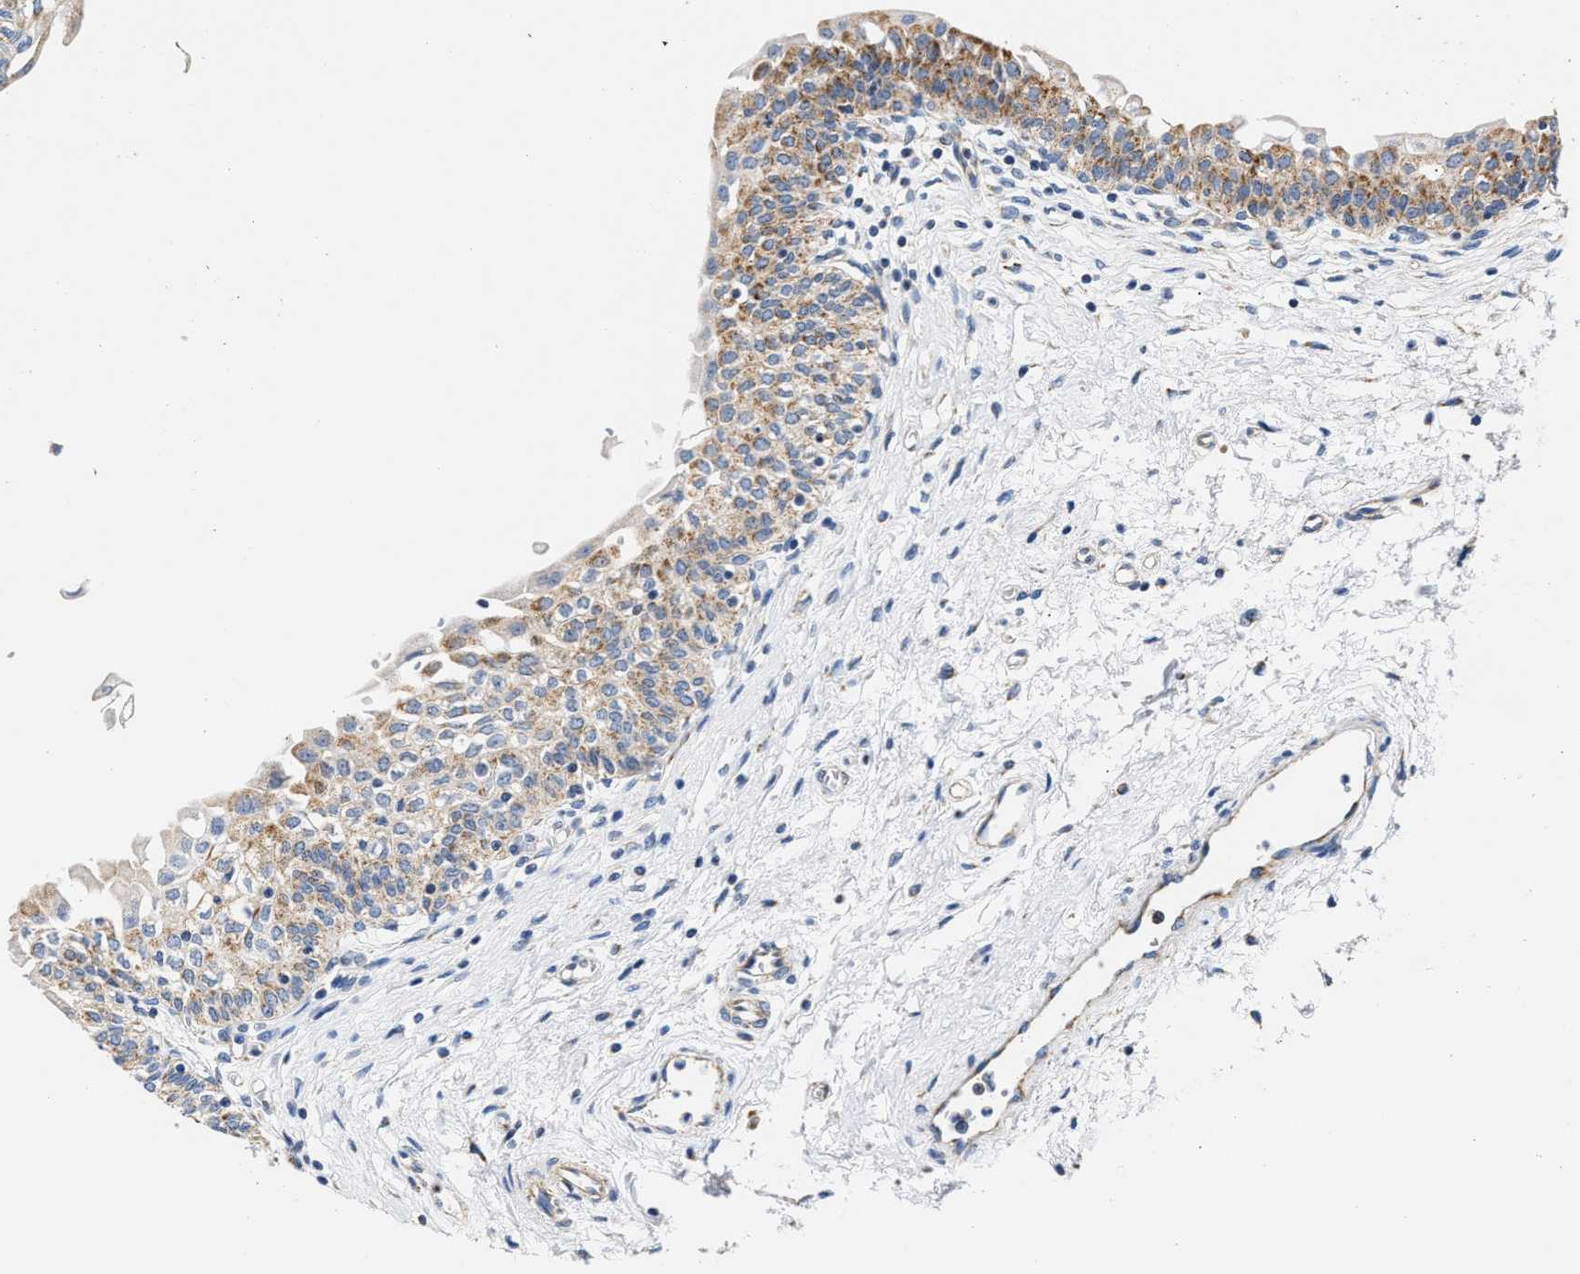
{"staining": {"intensity": "weak", "quantity": ">75%", "location": "cytoplasmic/membranous"}, "tissue": "urinary bladder", "cell_type": "Urothelial cells", "image_type": "normal", "snomed": [{"axis": "morphology", "description": "Normal tissue, NOS"}, {"axis": "topography", "description": "Urinary bladder"}], "caption": "The histopathology image reveals staining of unremarkable urinary bladder, revealing weak cytoplasmic/membranous protein staining (brown color) within urothelial cells. The staining was performed using DAB, with brown indicating positive protein expression. Nuclei are stained blue with hematoxylin.", "gene": "ACADVL", "patient": {"sex": "male", "age": 55}}